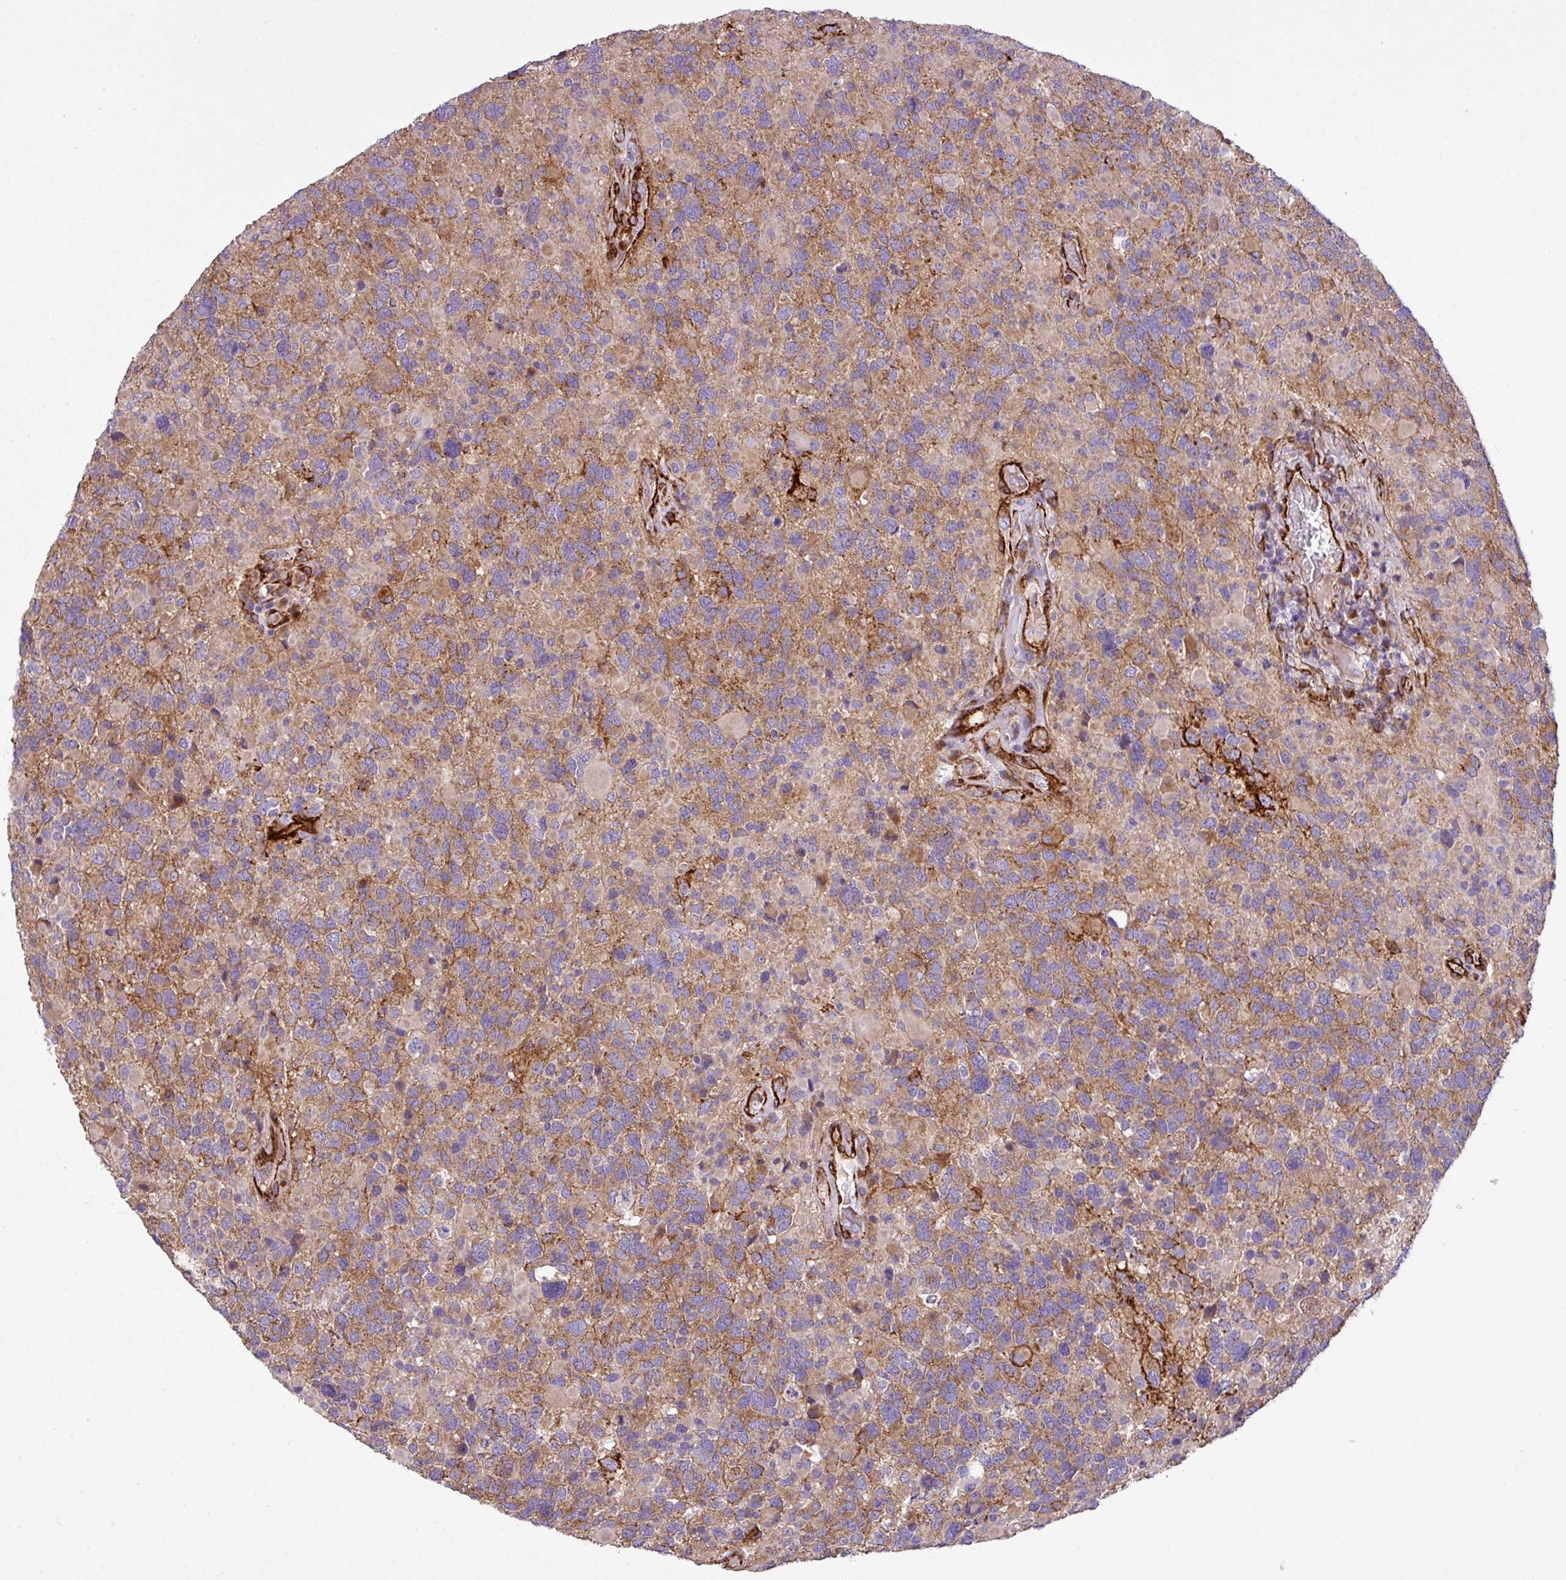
{"staining": {"intensity": "moderate", "quantity": "25%-75%", "location": "cytoplasmic/membranous"}, "tissue": "glioma", "cell_type": "Tumor cells", "image_type": "cancer", "snomed": [{"axis": "morphology", "description": "Glioma, malignant, High grade"}, {"axis": "topography", "description": "Brain"}], "caption": "High-magnification brightfield microscopy of malignant high-grade glioma stained with DAB (brown) and counterstained with hematoxylin (blue). tumor cells exhibit moderate cytoplasmic/membranous positivity is present in about25%-75% of cells. (brown staining indicates protein expression, while blue staining denotes nuclei).", "gene": "FAM47E", "patient": {"sex": "female", "age": 40}}